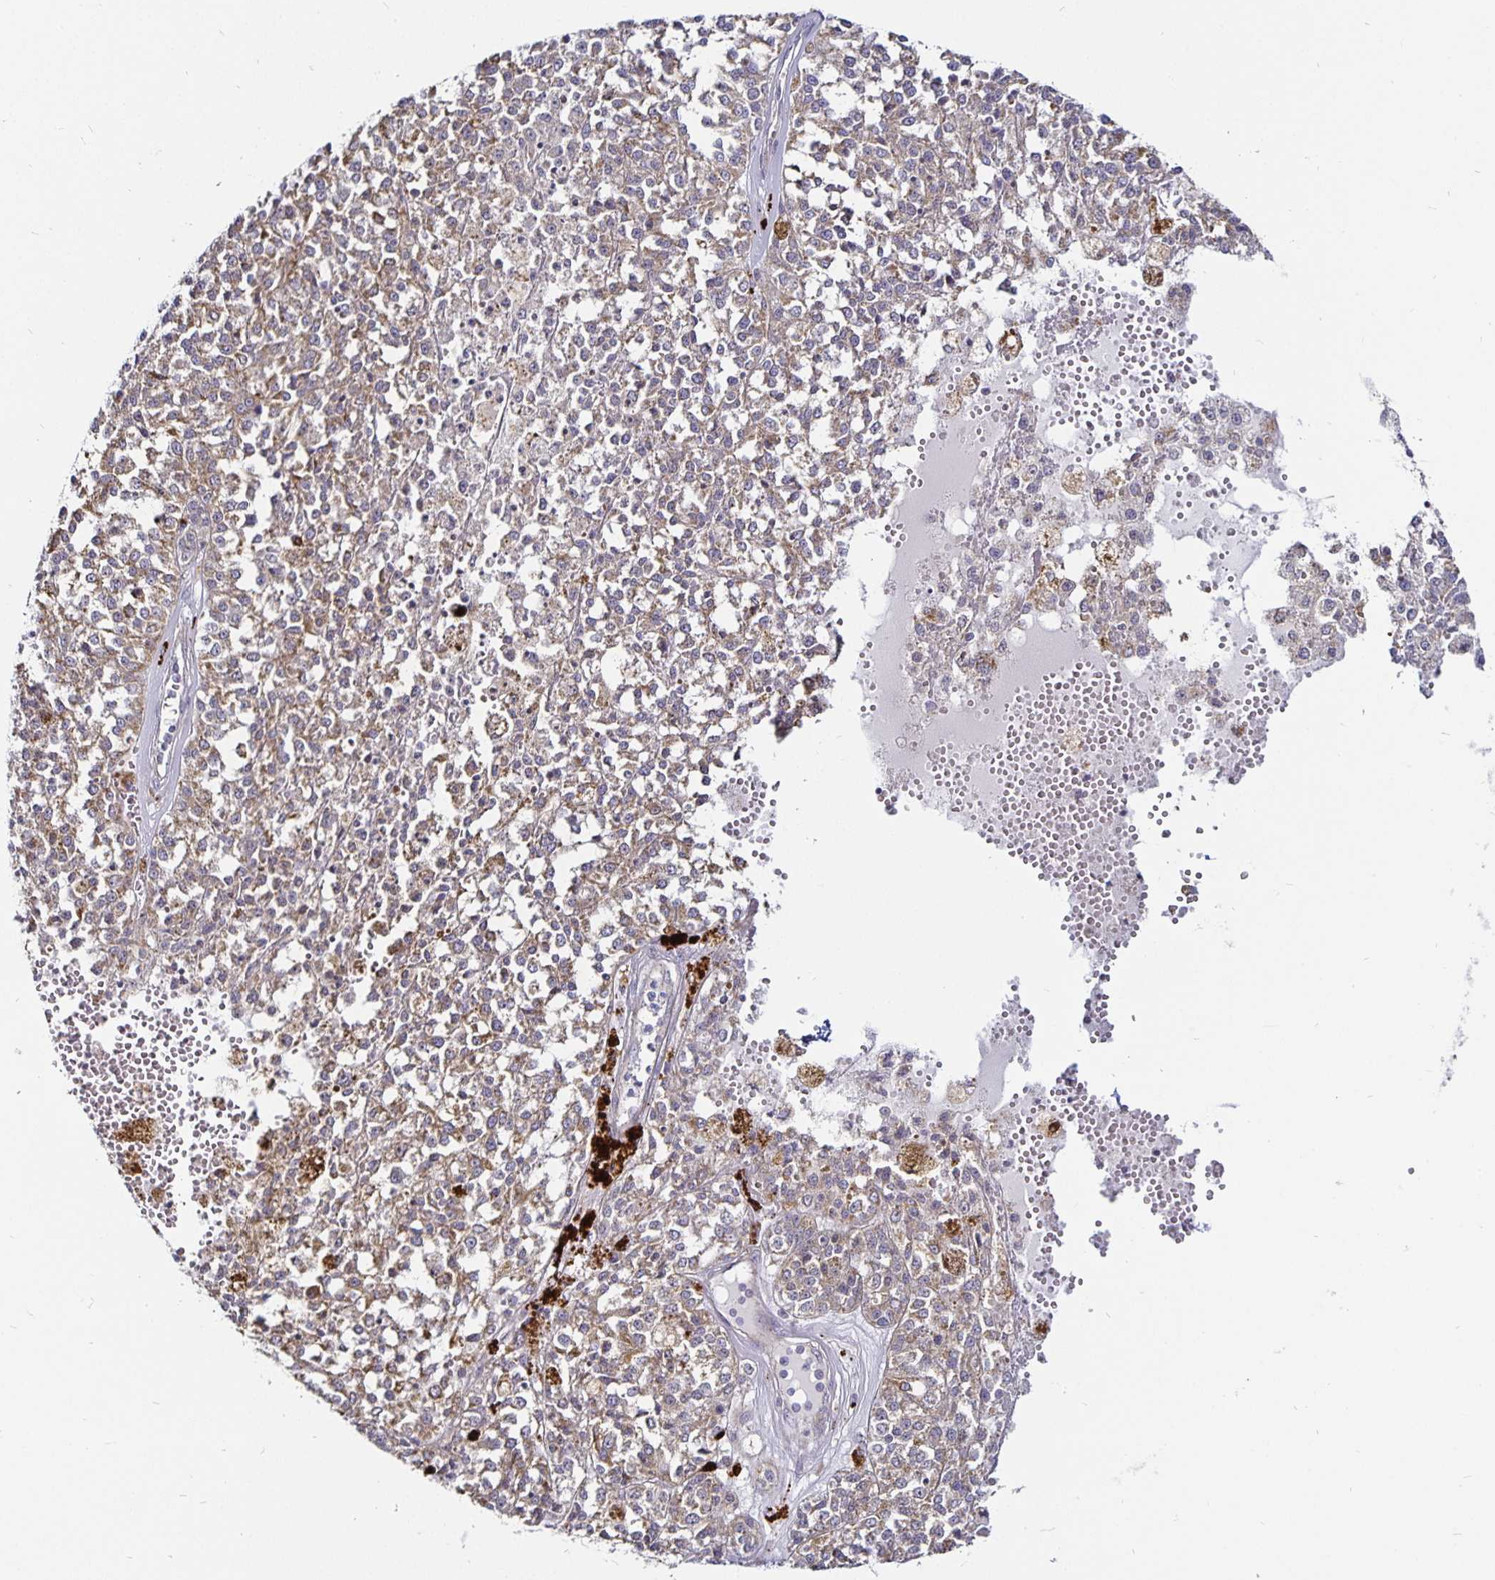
{"staining": {"intensity": "weak", "quantity": ">75%", "location": "cytoplasmic/membranous"}, "tissue": "melanoma", "cell_type": "Tumor cells", "image_type": "cancer", "snomed": [{"axis": "morphology", "description": "Malignant melanoma, Metastatic site"}, {"axis": "topography", "description": "Lymph node"}], "caption": "There is low levels of weak cytoplasmic/membranous expression in tumor cells of melanoma, as demonstrated by immunohistochemical staining (brown color).", "gene": "CYP27A1", "patient": {"sex": "female", "age": 64}}